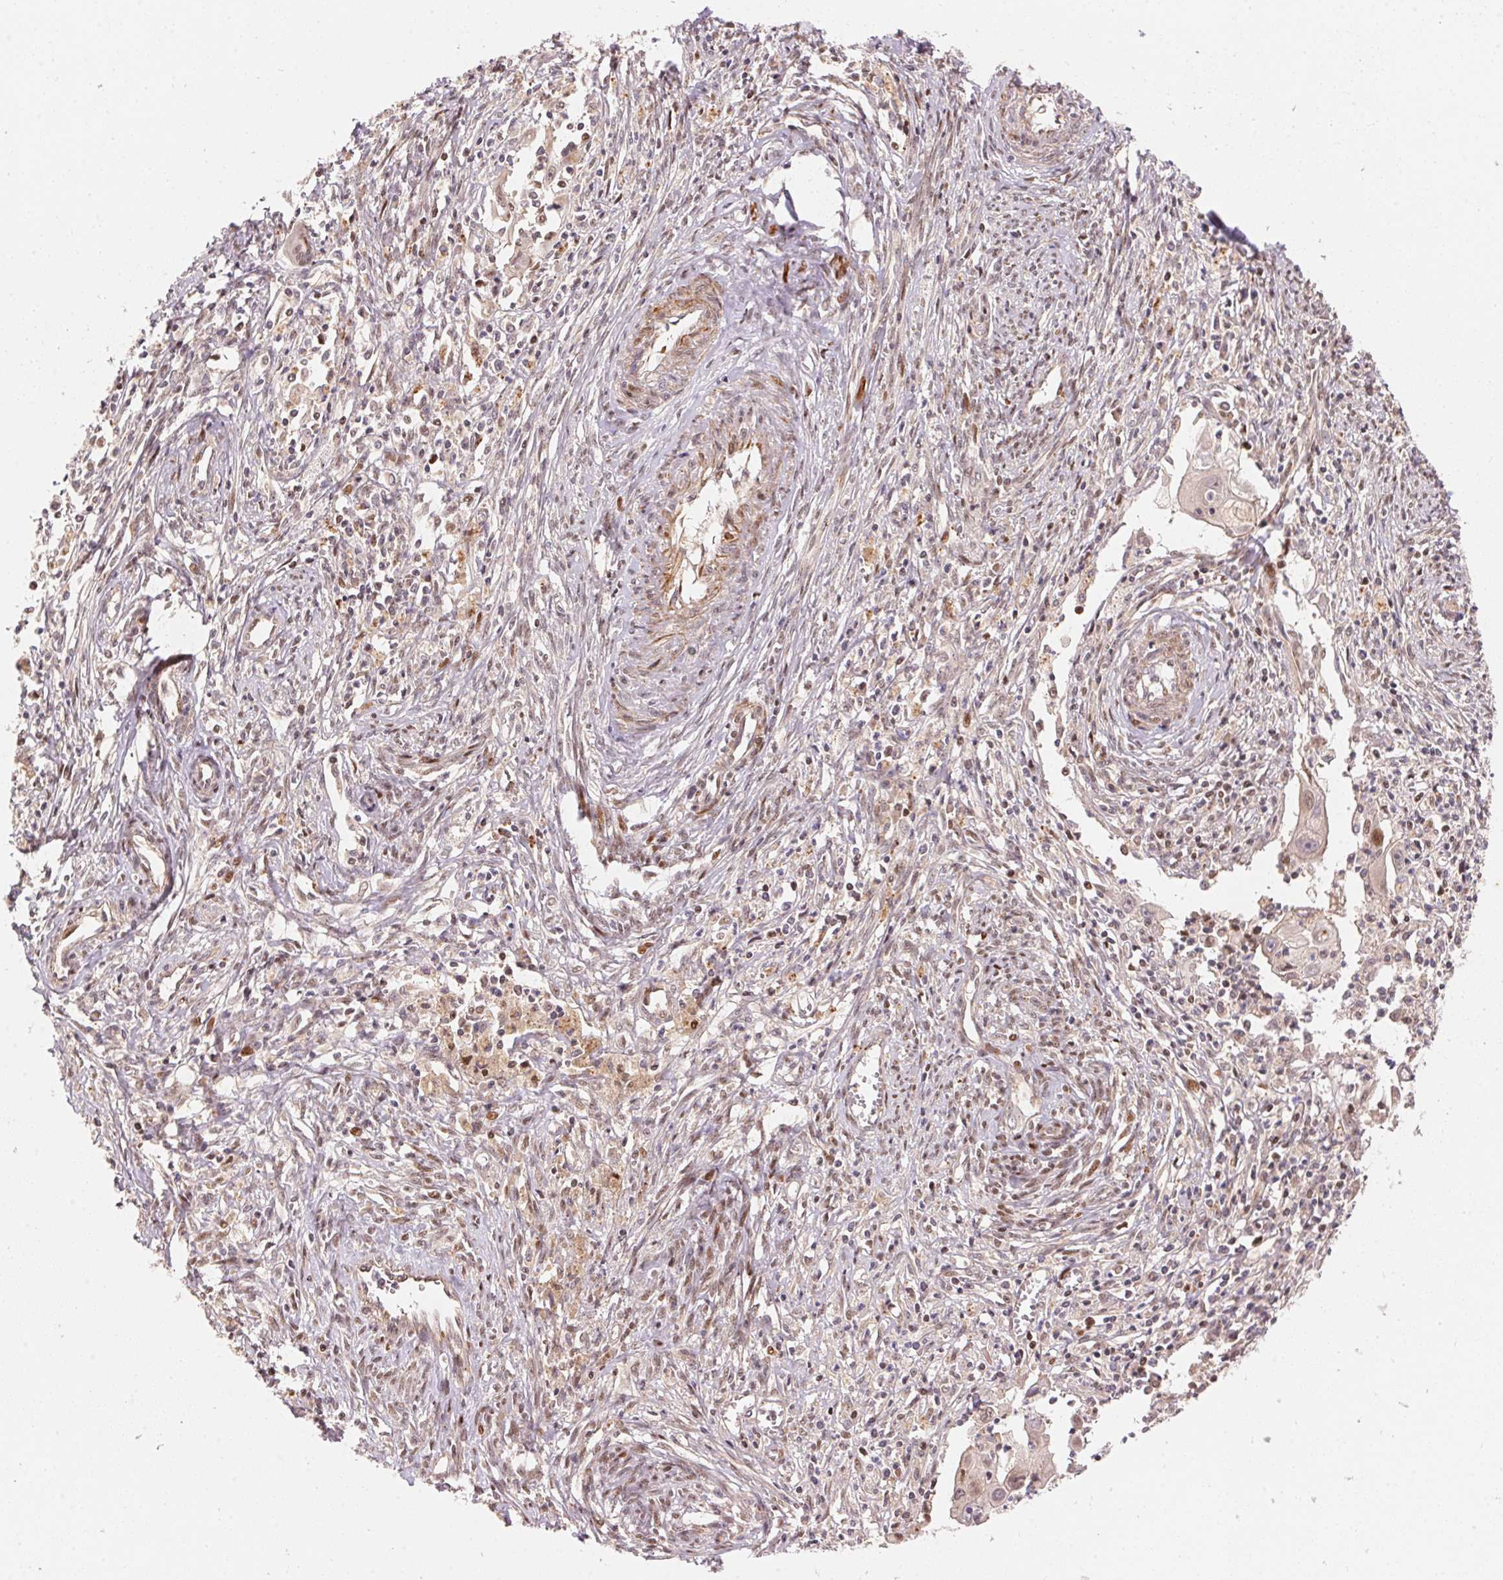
{"staining": {"intensity": "negative", "quantity": "none", "location": "none"}, "tissue": "cervical cancer", "cell_type": "Tumor cells", "image_type": "cancer", "snomed": [{"axis": "morphology", "description": "Squamous cell carcinoma, NOS"}, {"axis": "topography", "description": "Cervix"}], "caption": "Photomicrograph shows no protein positivity in tumor cells of cervical squamous cell carcinoma tissue. The staining was performed using DAB to visualize the protein expression in brown, while the nuclei were stained in blue with hematoxylin (Magnification: 20x).", "gene": "TNIP2", "patient": {"sex": "female", "age": 30}}